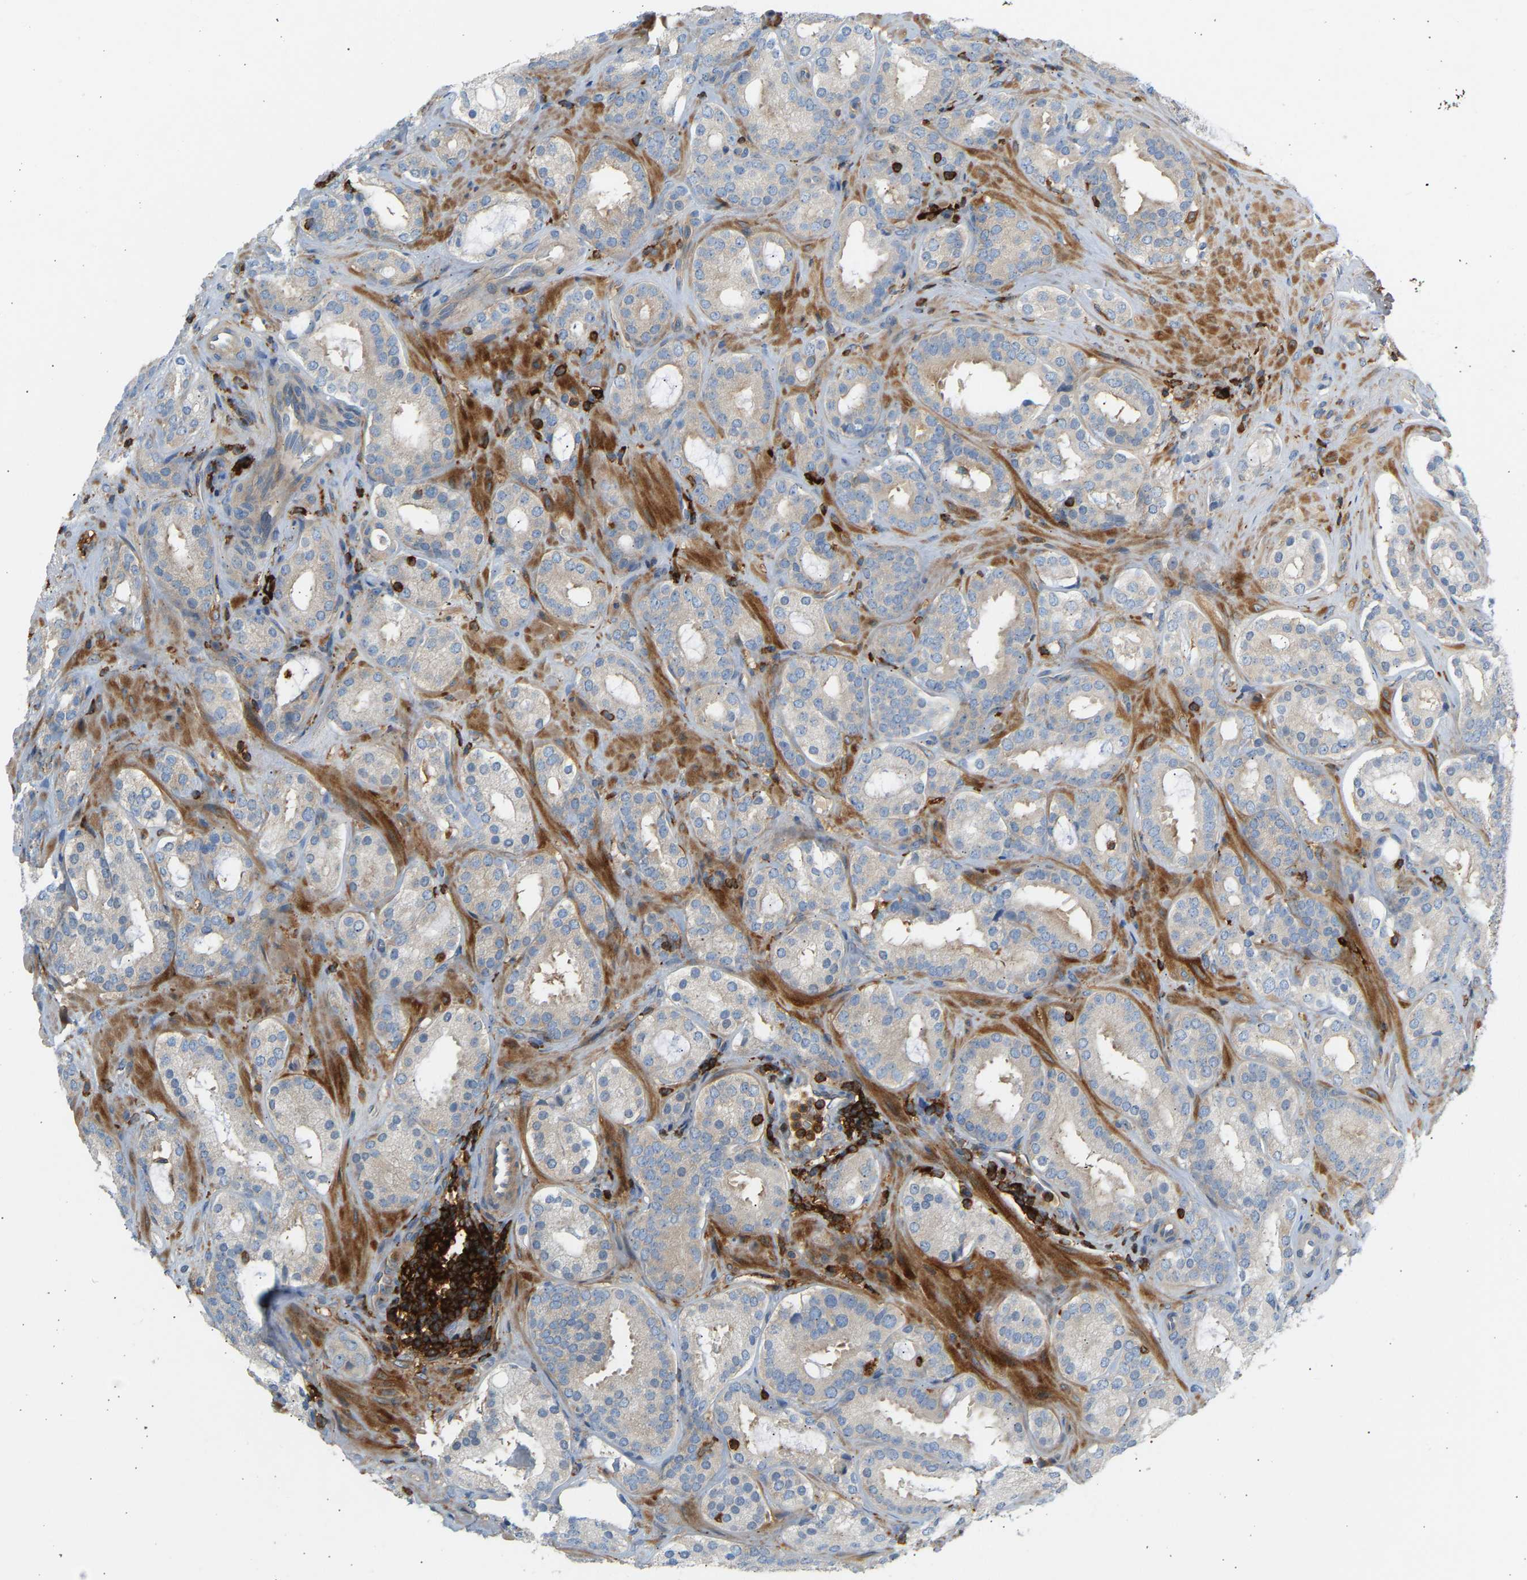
{"staining": {"intensity": "negative", "quantity": "none", "location": "none"}, "tissue": "prostate cancer", "cell_type": "Tumor cells", "image_type": "cancer", "snomed": [{"axis": "morphology", "description": "Adenocarcinoma, Low grade"}, {"axis": "topography", "description": "Prostate"}], "caption": "Histopathology image shows no significant protein staining in tumor cells of prostate cancer (low-grade adenocarcinoma).", "gene": "FNBP1", "patient": {"sex": "male", "age": 69}}